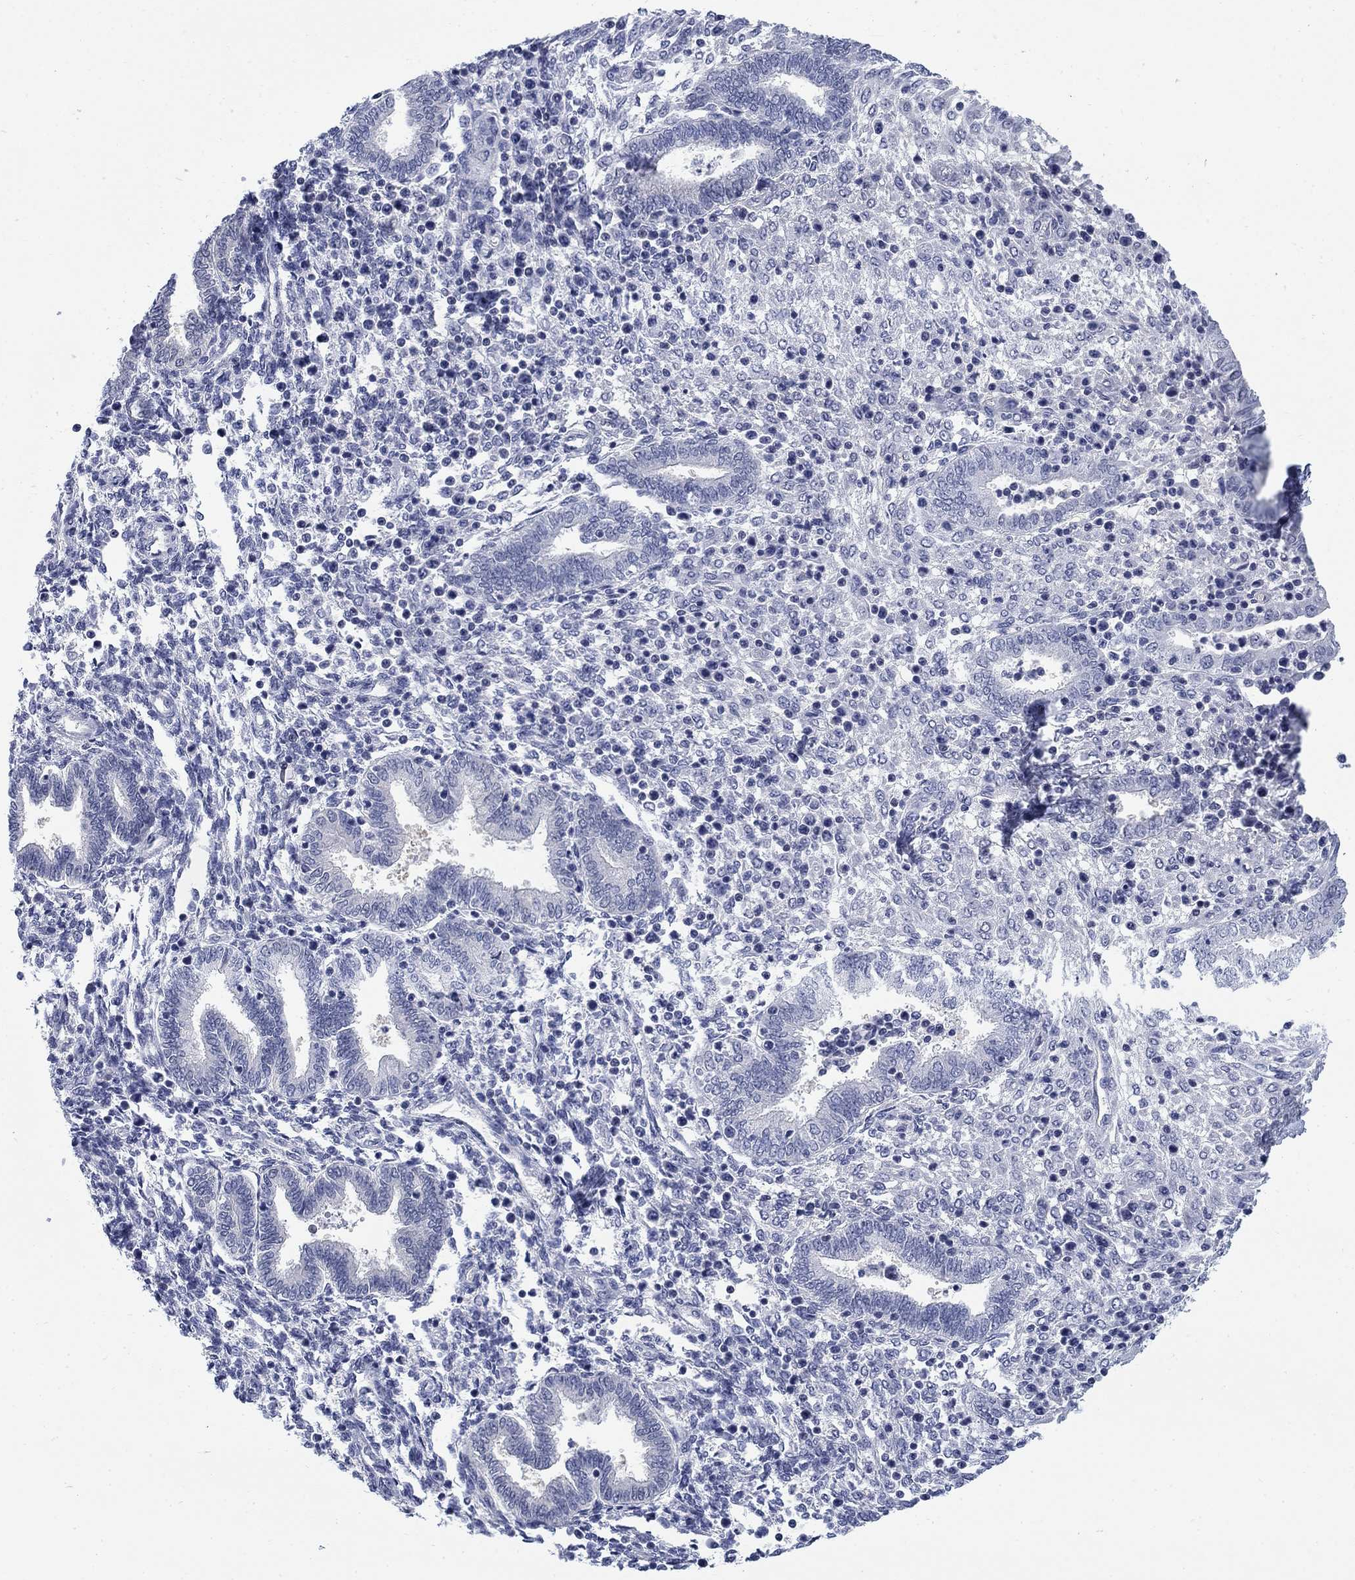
{"staining": {"intensity": "negative", "quantity": "none", "location": "none"}, "tissue": "endometrium", "cell_type": "Cells in endometrial stroma", "image_type": "normal", "snomed": [{"axis": "morphology", "description": "Normal tissue, NOS"}, {"axis": "topography", "description": "Endometrium"}], "caption": "Endometrium stained for a protein using IHC reveals no positivity cells in endometrial stroma.", "gene": "IGF2BP3", "patient": {"sex": "female", "age": 42}}